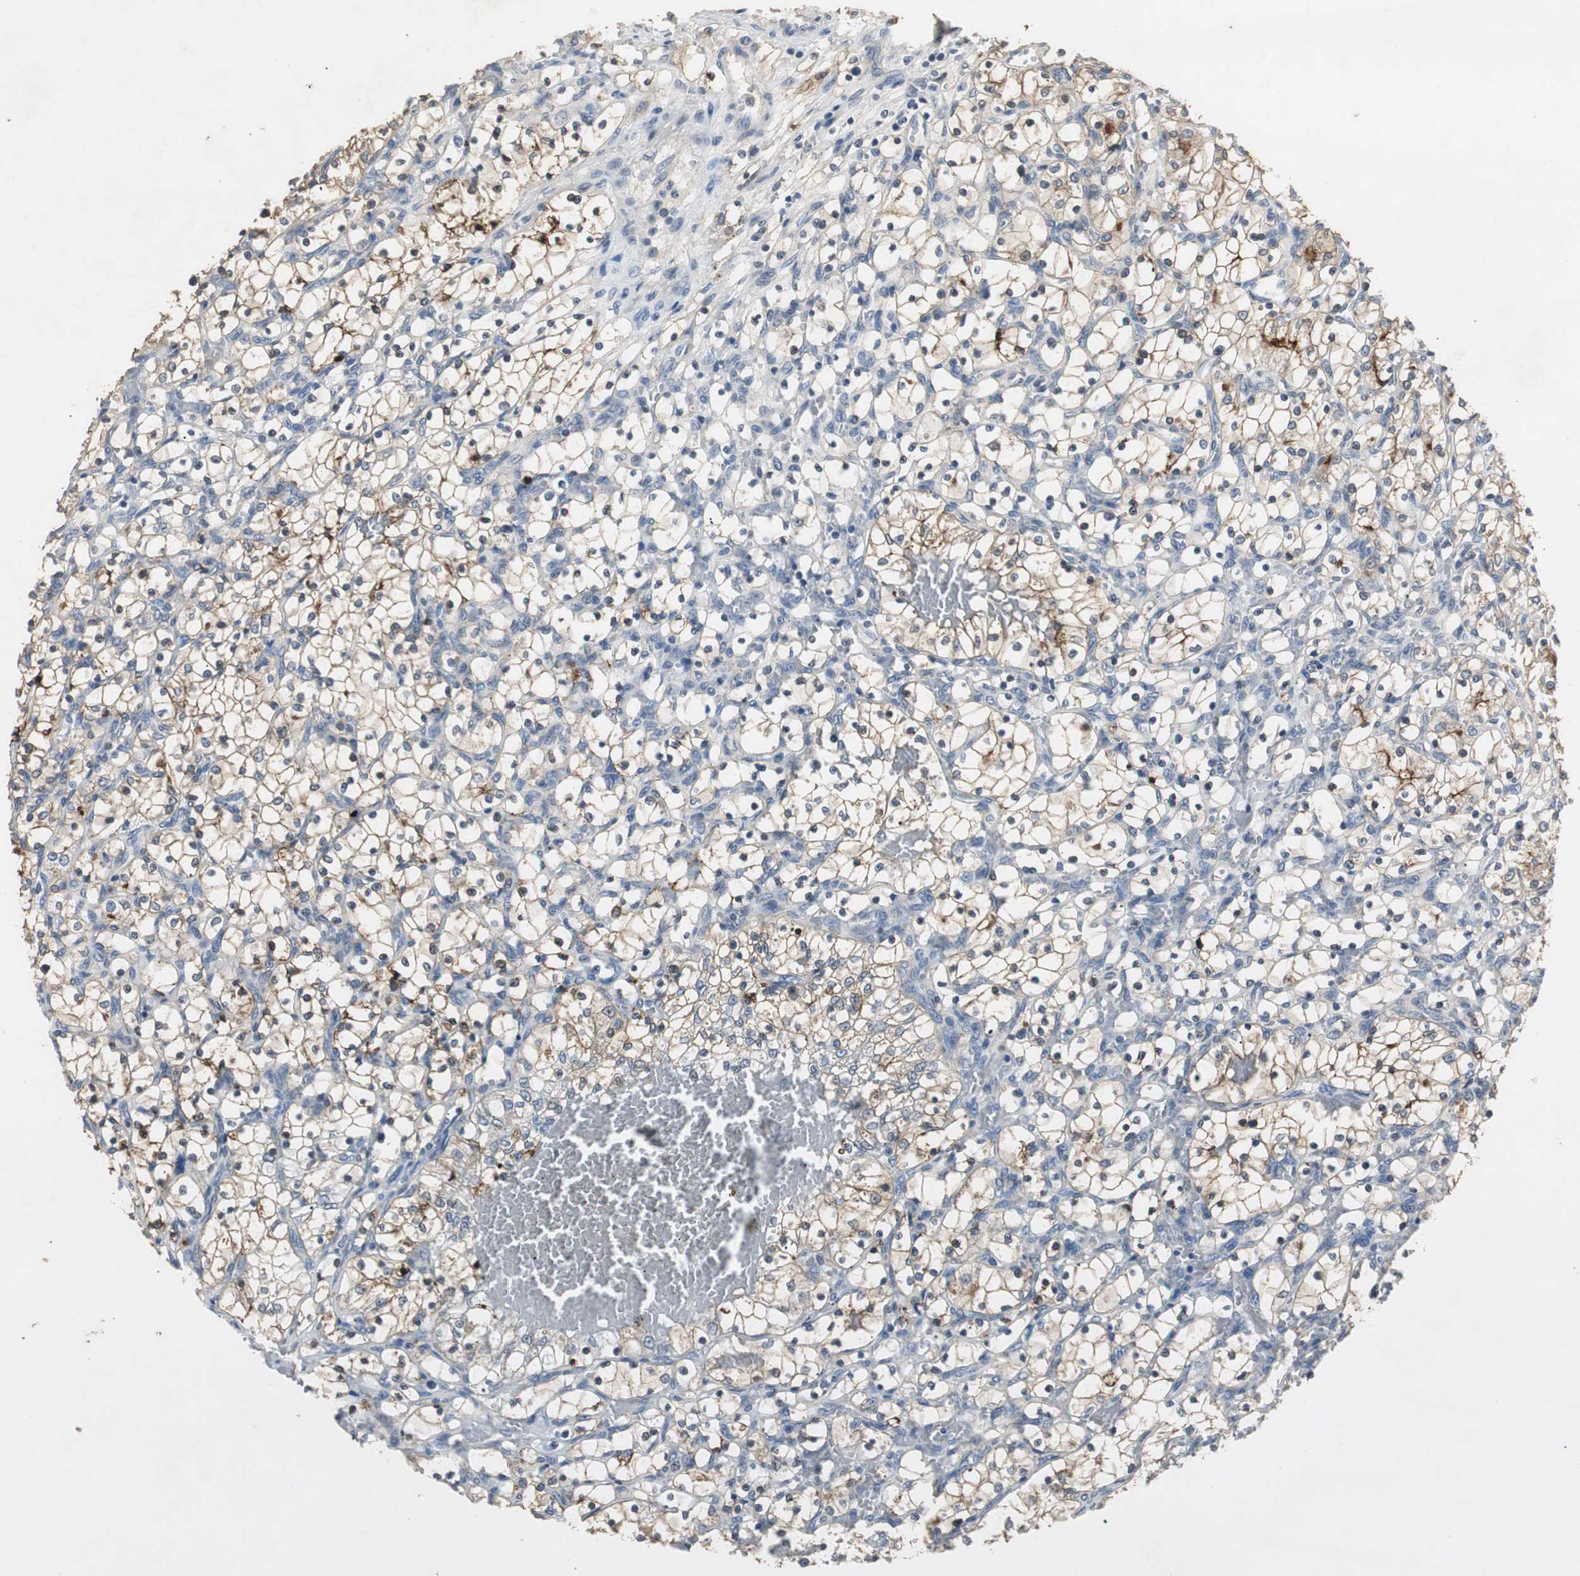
{"staining": {"intensity": "moderate", "quantity": "25%-75%", "location": "cytoplasmic/membranous"}, "tissue": "renal cancer", "cell_type": "Tumor cells", "image_type": "cancer", "snomed": [{"axis": "morphology", "description": "Adenocarcinoma, NOS"}, {"axis": "topography", "description": "Kidney"}], "caption": "This image shows immunohistochemistry staining of renal cancer (adenocarcinoma), with medium moderate cytoplasmic/membranous staining in about 25%-75% of tumor cells.", "gene": "PTPRN2", "patient": {"sex": "female", "age": 69}}